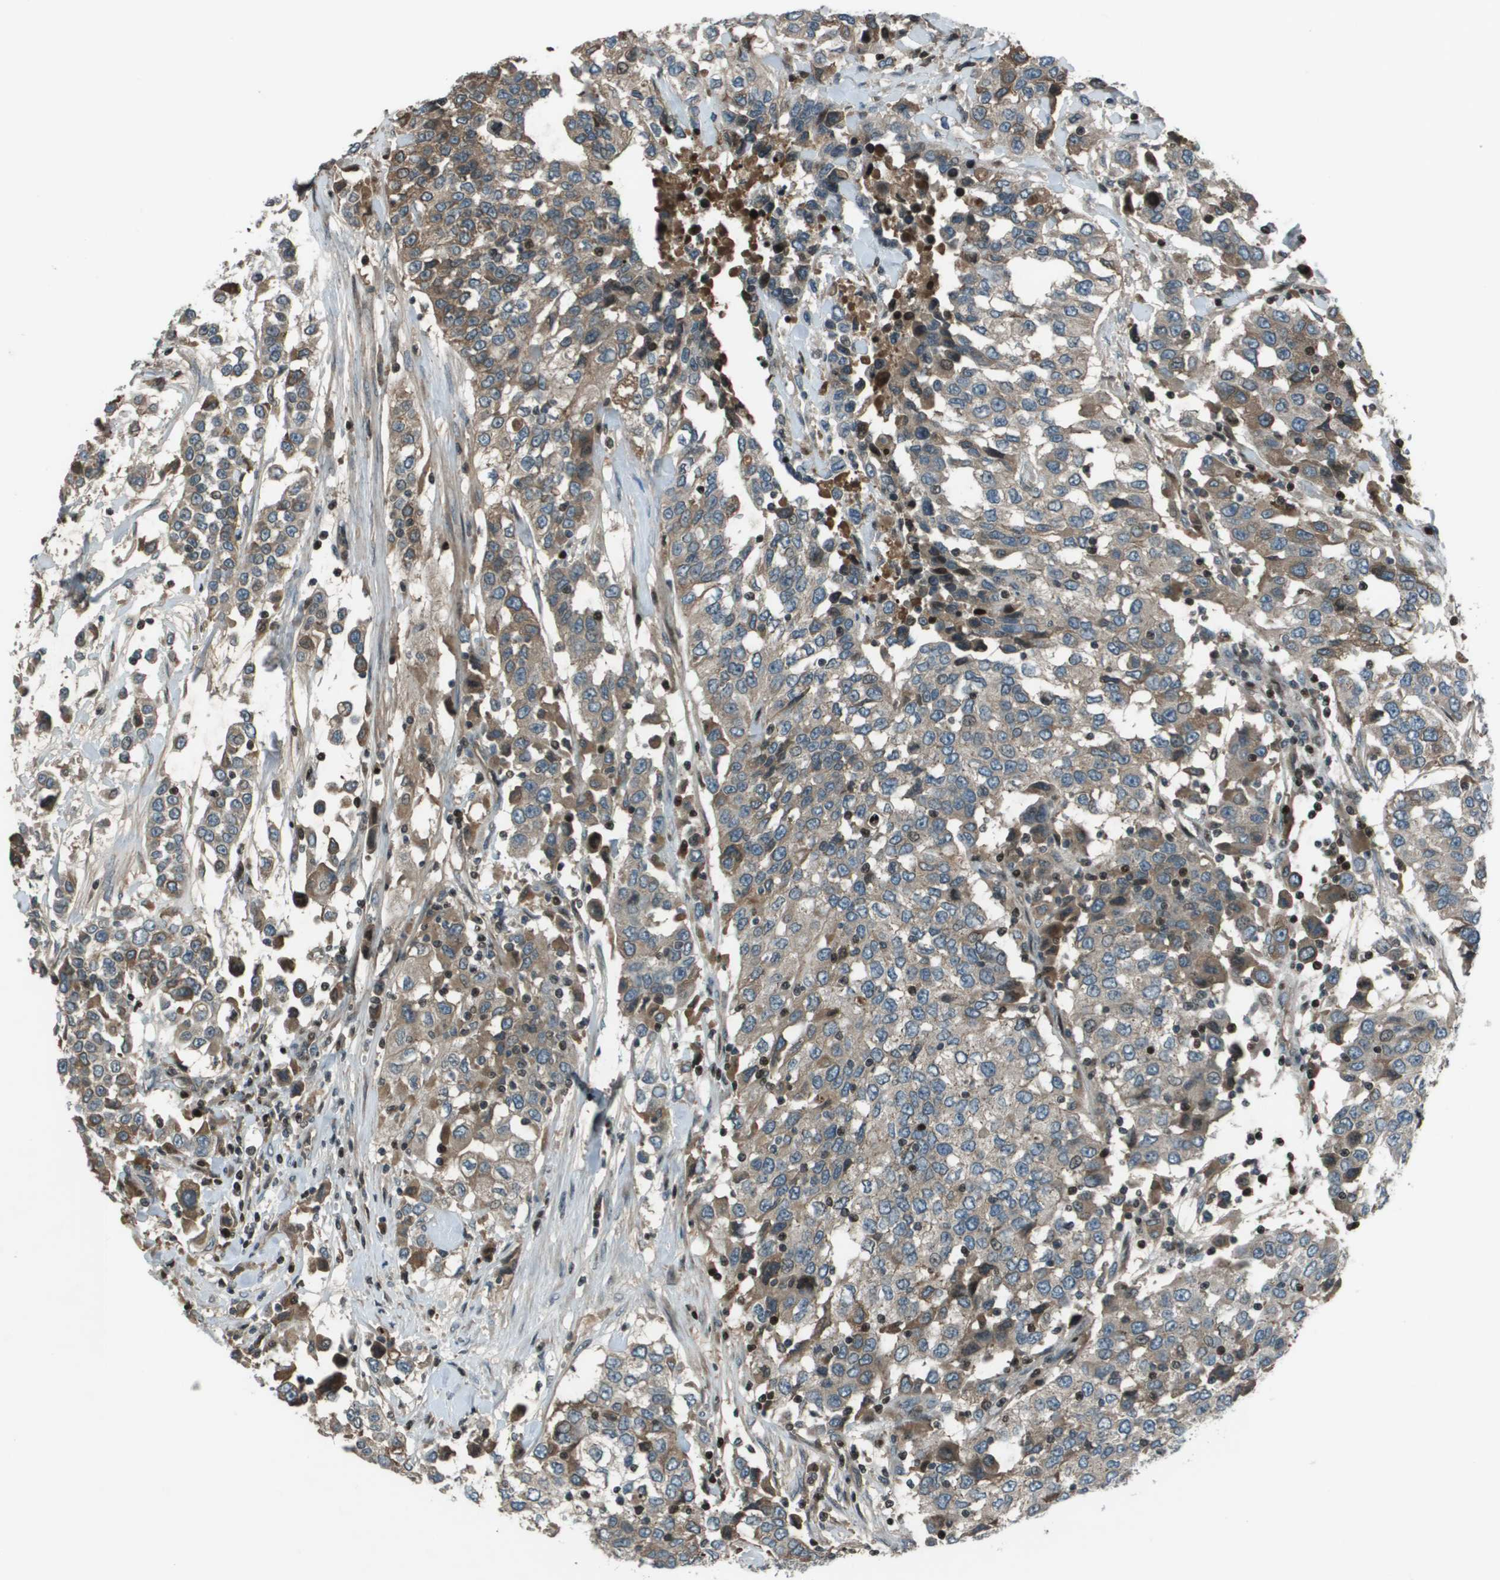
{"staining": {"intensity": "weak", "quantity": ">75%", "location": "cytoplasmic/membranous"}, "tissue": "urothelial cancer", "cell_type": "Tumor cells", "image_type": "cancer", "snomed": [{"axis": "morphology", "description": "Urothelial carcinoma, High grade"}, {"axis": "topography", "description": "Urinary bladder"}], "caption": "Urothelial cancer tissue demonstrates weak cytoplasmic/membranous positivity in about >75% of tumor cells", "gene": "CXCL12", "patient": {"sex": "female", "age": 80}}